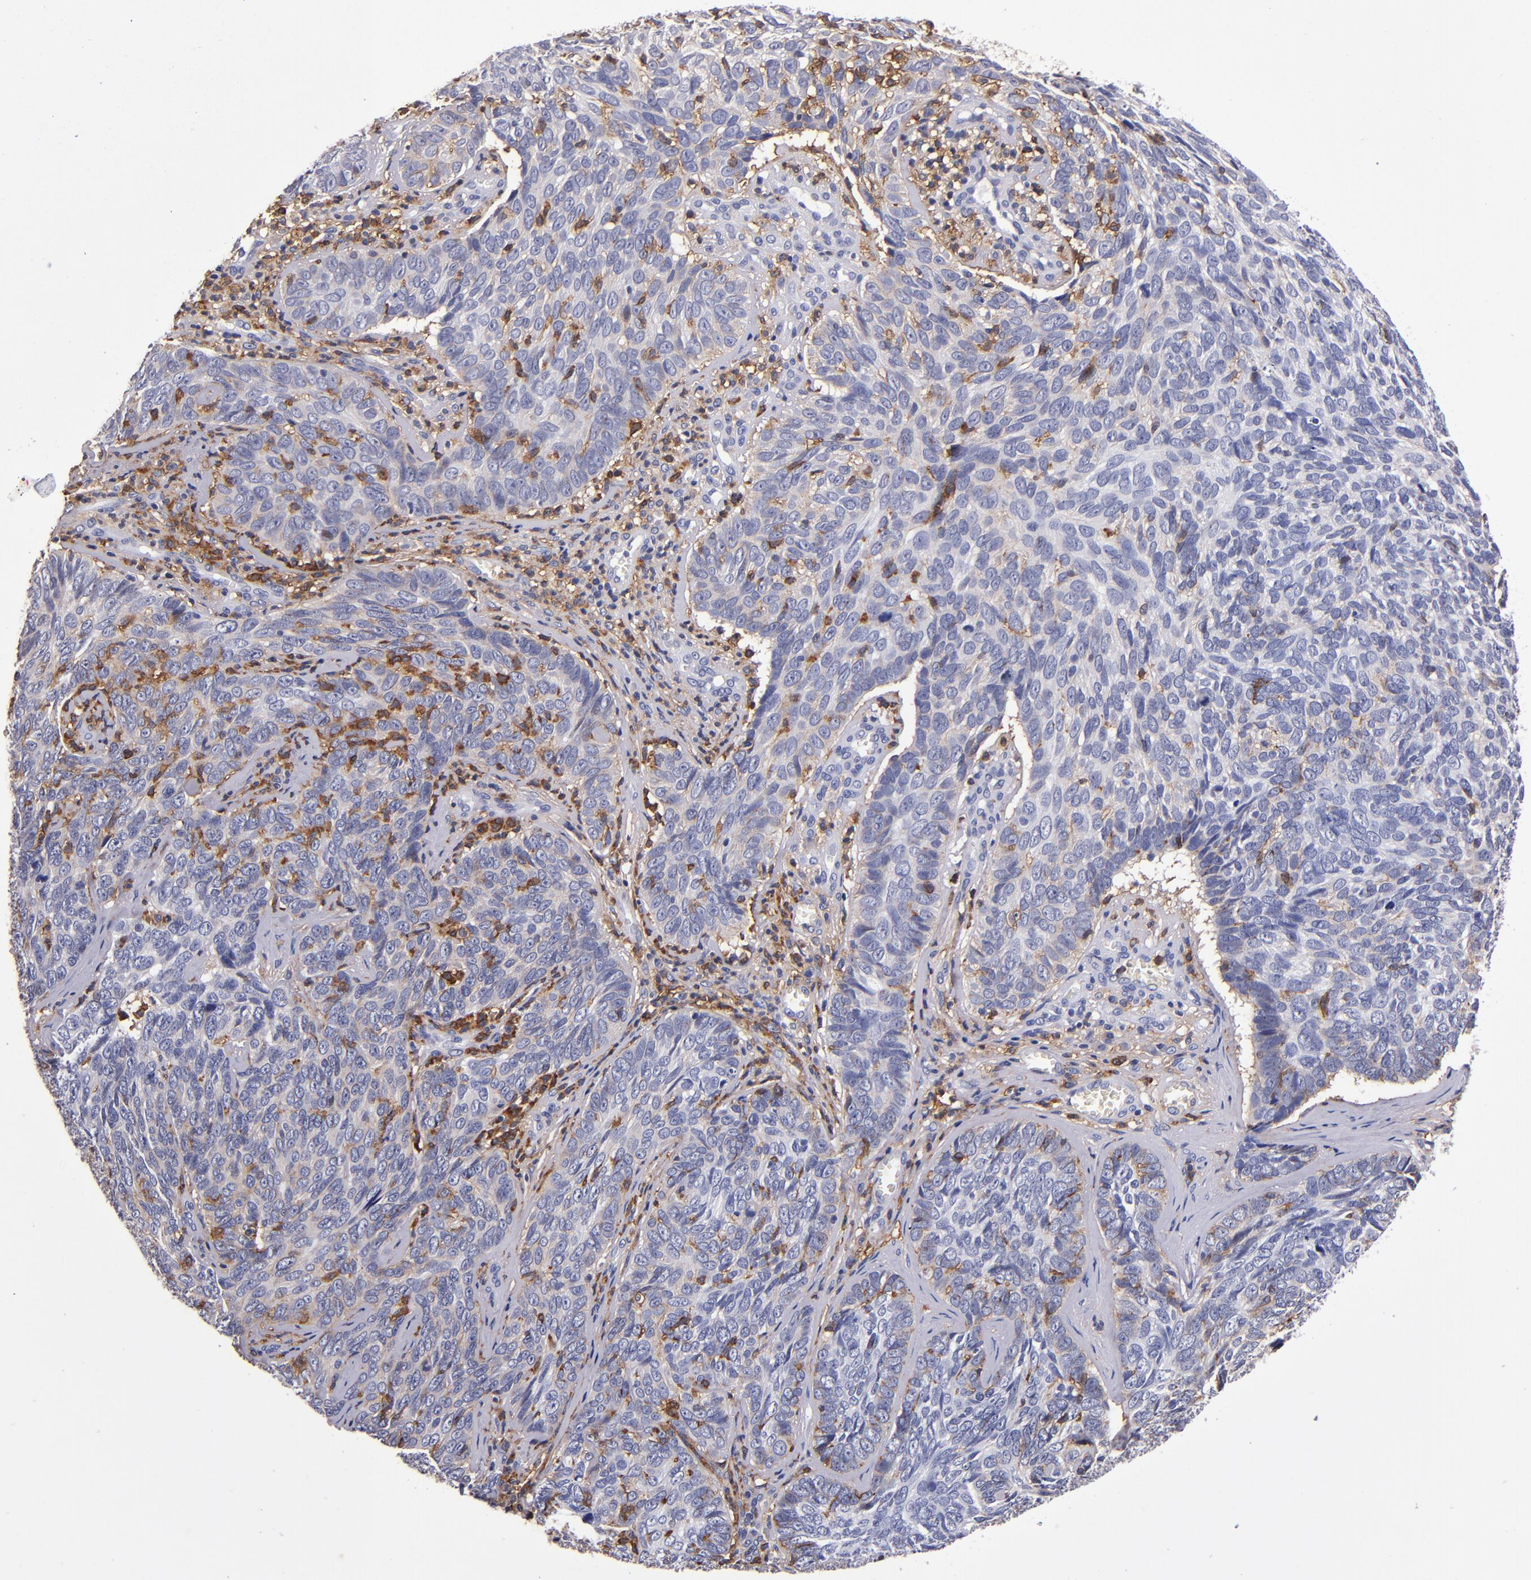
{"staining": {"intensity": "strong", "quantity": "<25%", "location": "cytoplasmic/membranous"}, "tissue": "skin cancer", "cell_type": "Tumor cells", "image_type": "cancer", "snomed": [{"axis": "morphology", "description": "Basal cell carcinoma"}, {"axis": "topography", "description": "Skin"}], "caption": "Basal cell carcinoma (skin) tissue displays strong cytoplasmic/membranous expression in about <25% of tumor cells, visualized by immunohistochemistry. Nuclei are stained in blue.", "gene": "SIRPA", "patient": {"sex": "male", "age": 72}}